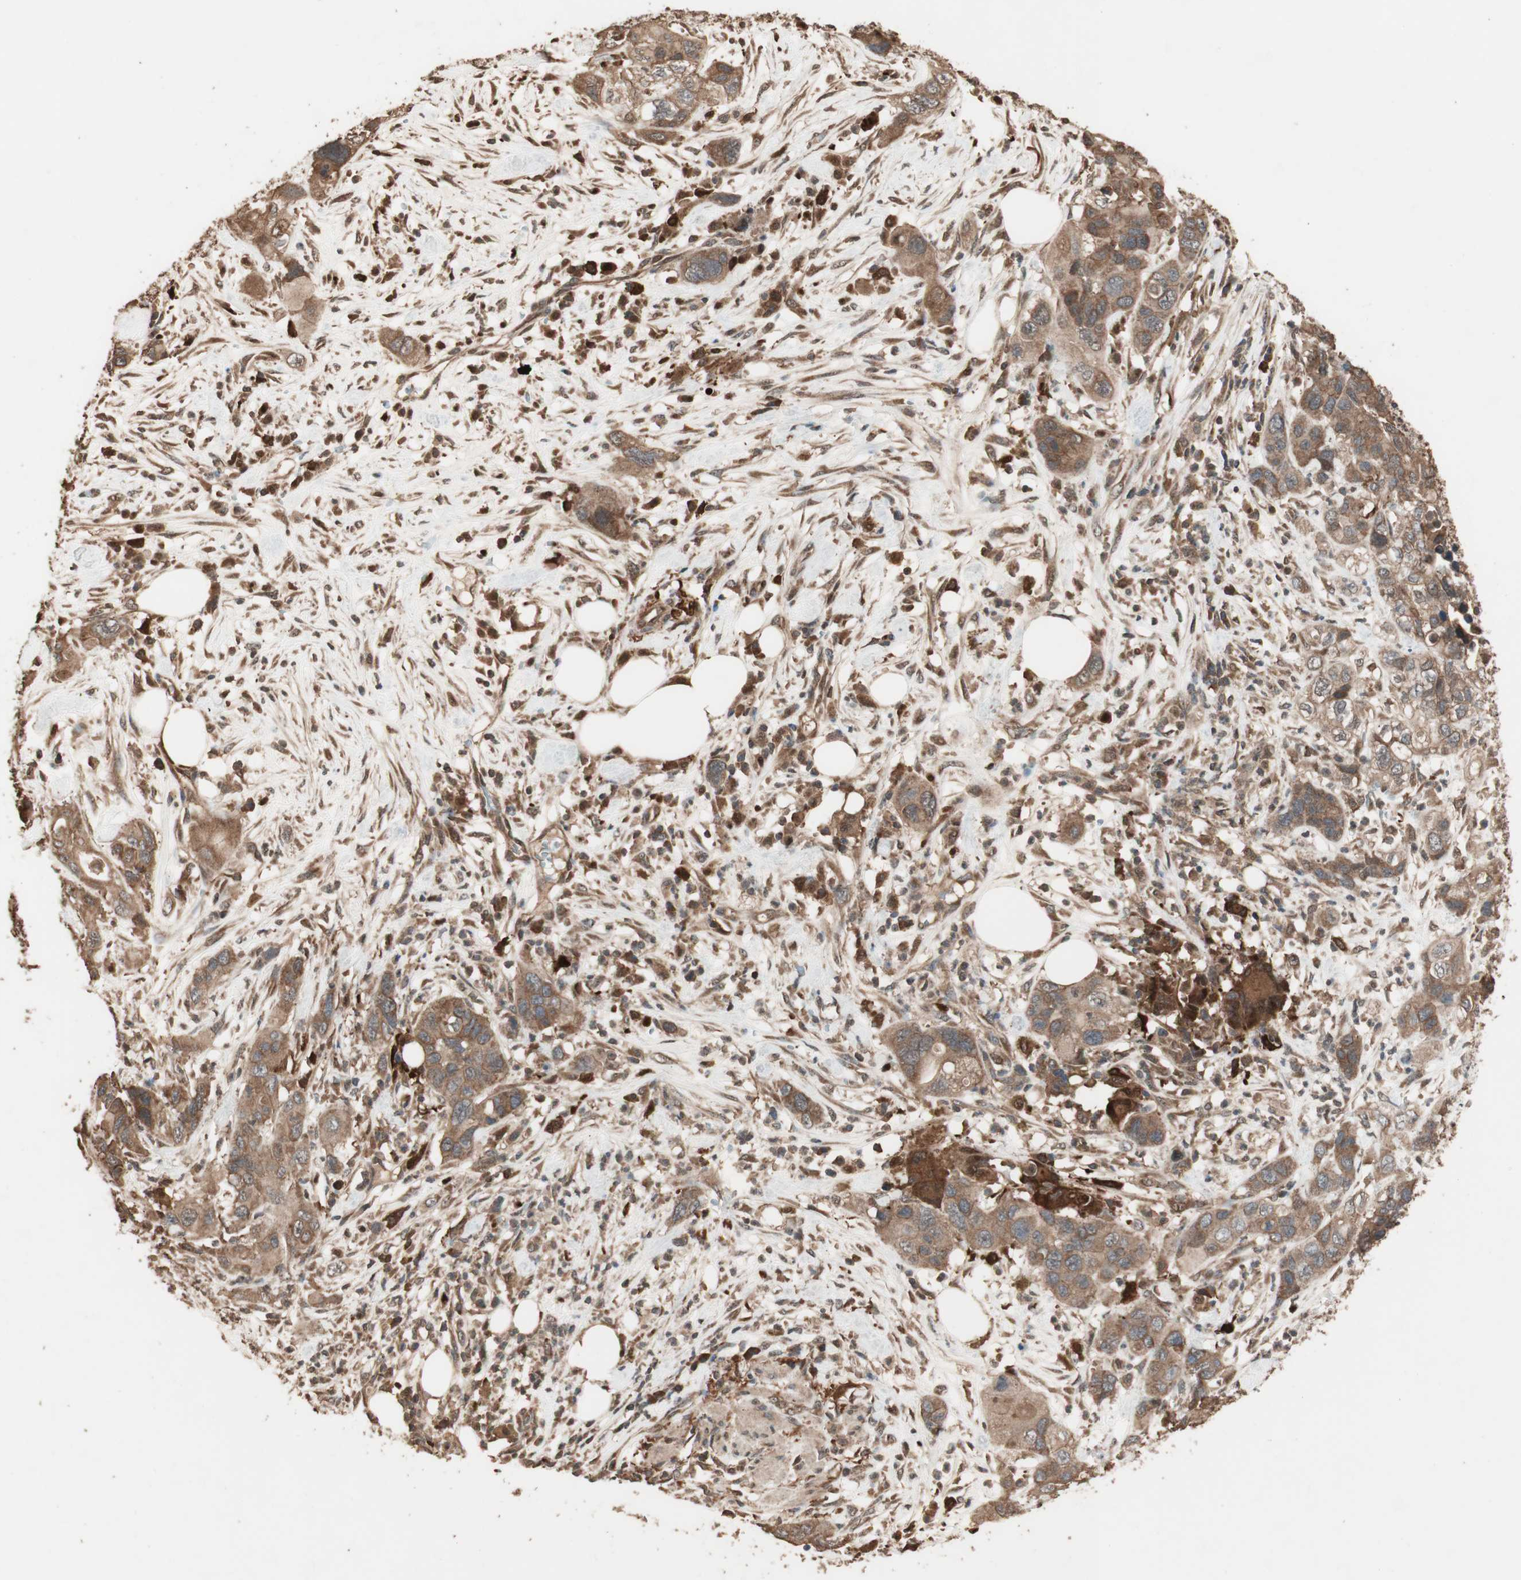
{"staining": {"intensity": "moderate", "quantity": ">75%", "location": "cytoplasmic/membranous"}, "tissue": "pancreatic cancer", "cell_type": "Tumor cells", "image_type": "cancer", "snomed": [{"axis": "morphology", "description": "Adenocarcinoma, NOS"}, {"axis": "topography", "description": "Pancreas"}], "caption": "Adenocarcinoma (pancreatic) tissue demonstrates moderate cytoplasmic/membranous staining in approximately >75% of tumor cells, visualized by immunohistochemistry. The staining is performed using DAB (3,3'-diaminobenzidine) brown chromogen to label protein expression. The nuclei are counter-stained blue using hematoxylin.", "gene": "USP20", "patient": {"sex": "female", "age": 71}}